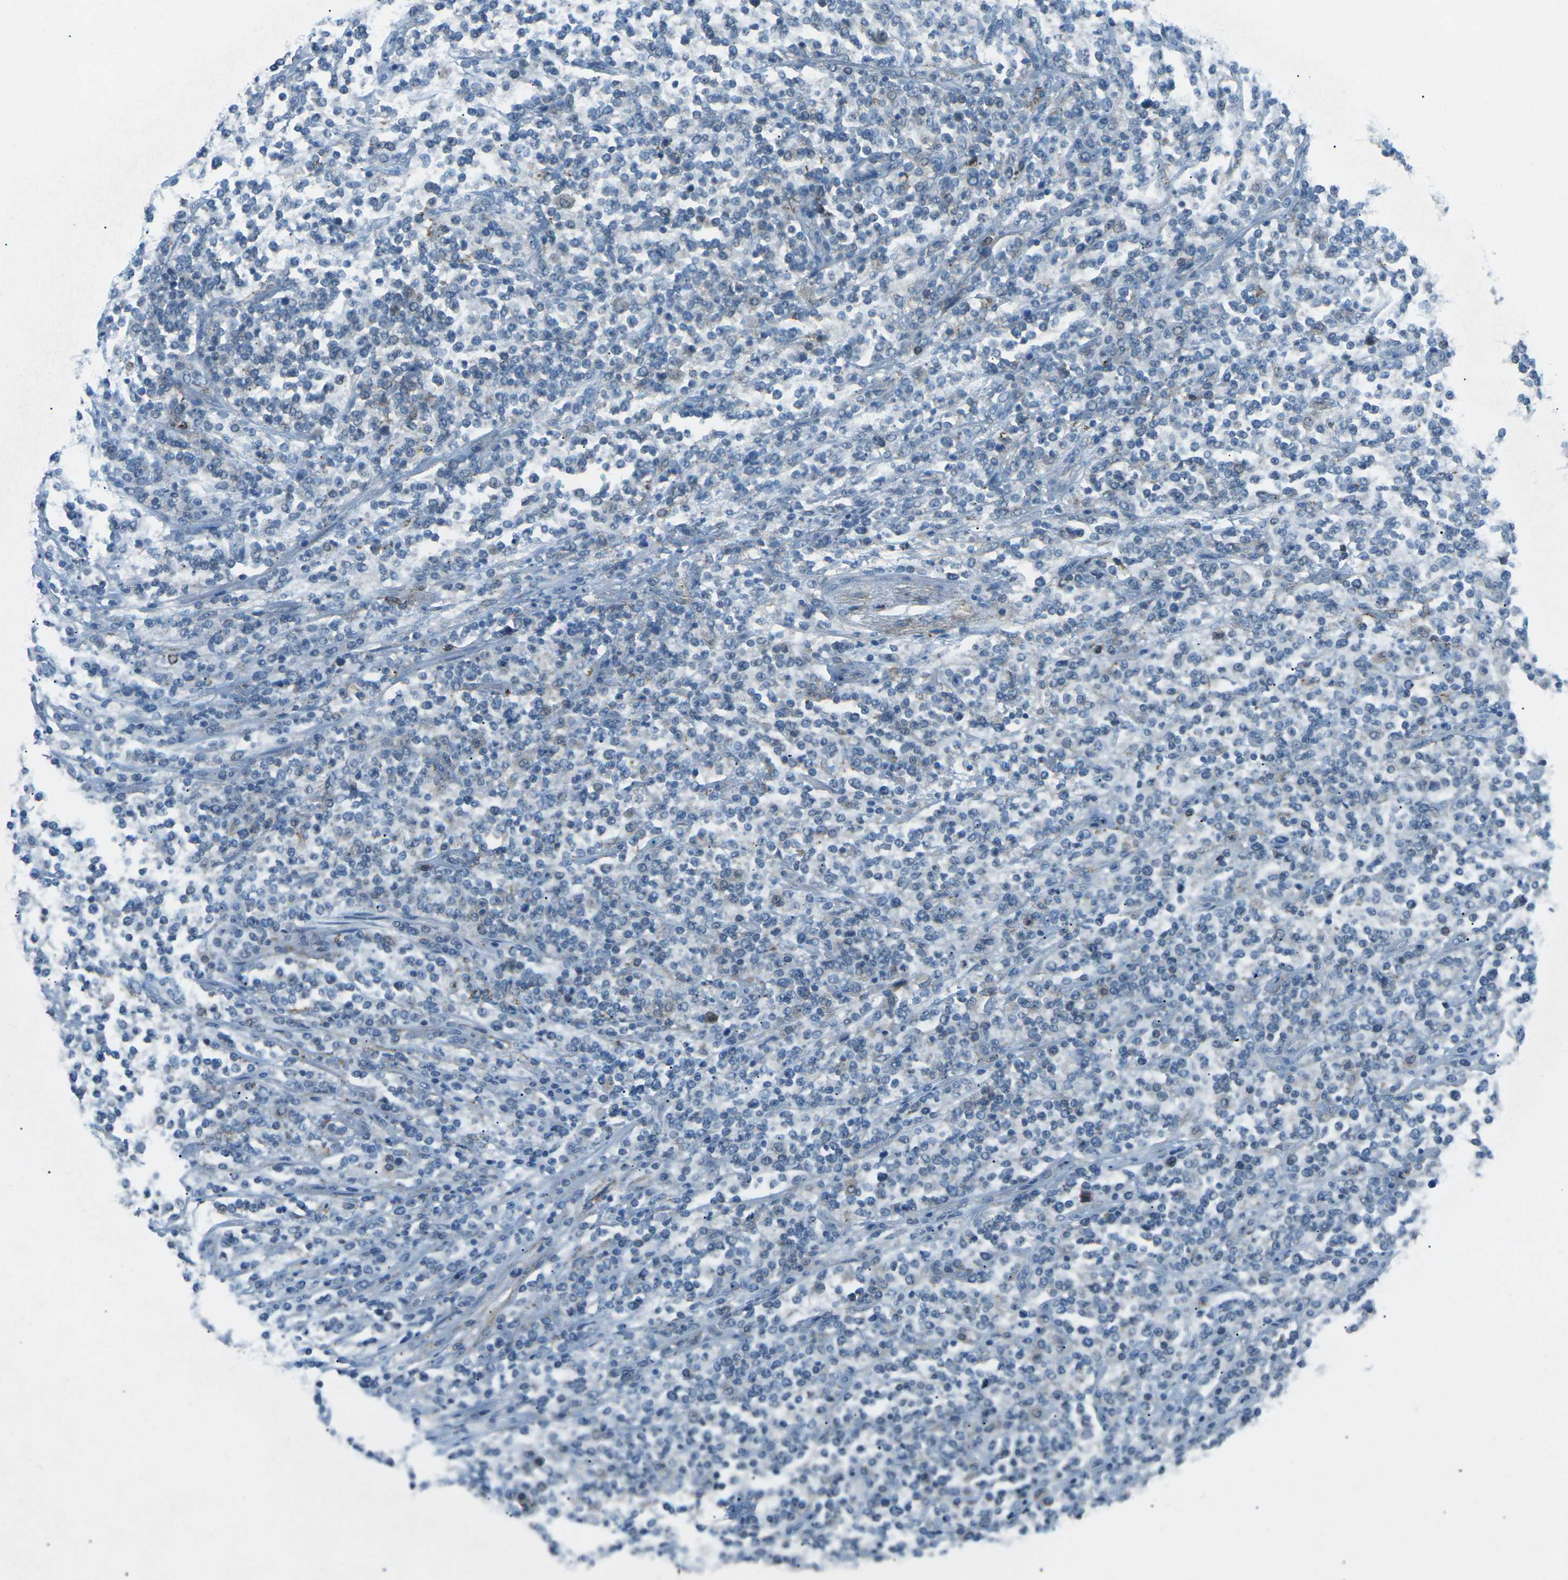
{"staining": {"intensity": "negative", "quantity": "none", "location": "none"}, "tissue": "lymphoma", "cell_type": "Tumor cells", "image_type": "cancer", "snomed": [{"axis": "morphology", "description": "Malignant lymphoma, non-Hodgkin's type, High grade"}, {"axis": "topography", "description": "Soft tissue"}], "caption": "There is no significant staining in tumor cells of lymphoma. (DAB immunohistochemistry visualized using brightfield microscopy, high magnification).", "gene": "PRKCA", "patient": {"sex": "male", "age": 18}}